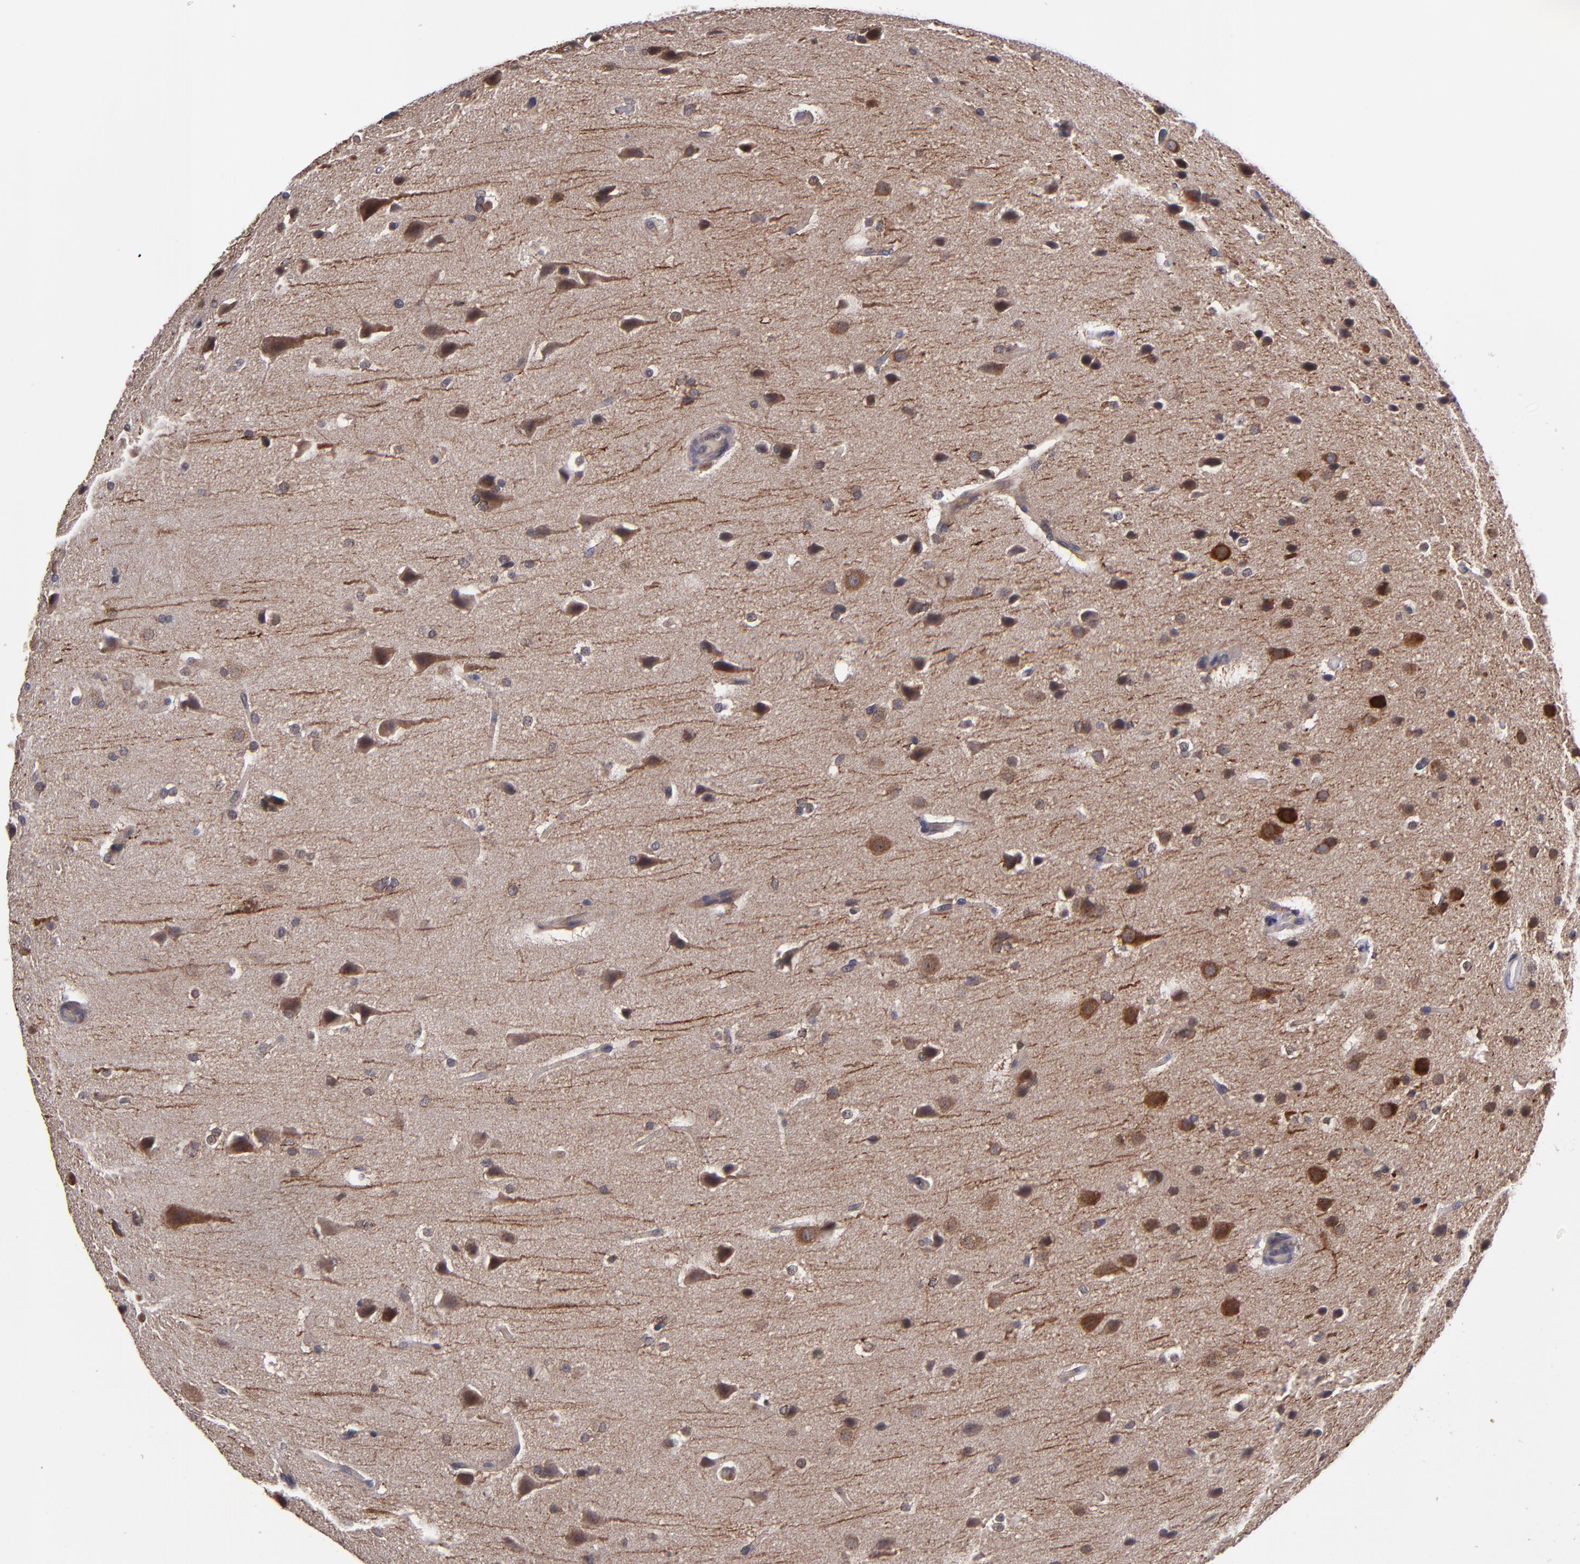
{"staining": {"intensity": "strong", "quantity": ">75%", "location": "cytoplasmic/membranous"}, "tissue": "glioma", "cell_type": "Tumor cells", "image_type": "cancer", "snomed": [{"axis": "morphology", "description": "Glioma, malignant, Low grade"}, {"axis": "topography", "description": "Cerebral cortex"}], "caption": "Immunohistochemical staining of human malignant glioma (low-grade) demonstrates high levels of strong cytoplasmic/membranous staining in about >75% of tumor cells.", "gene": "NF2", "patient": {"sex": "female", "age": 47}}